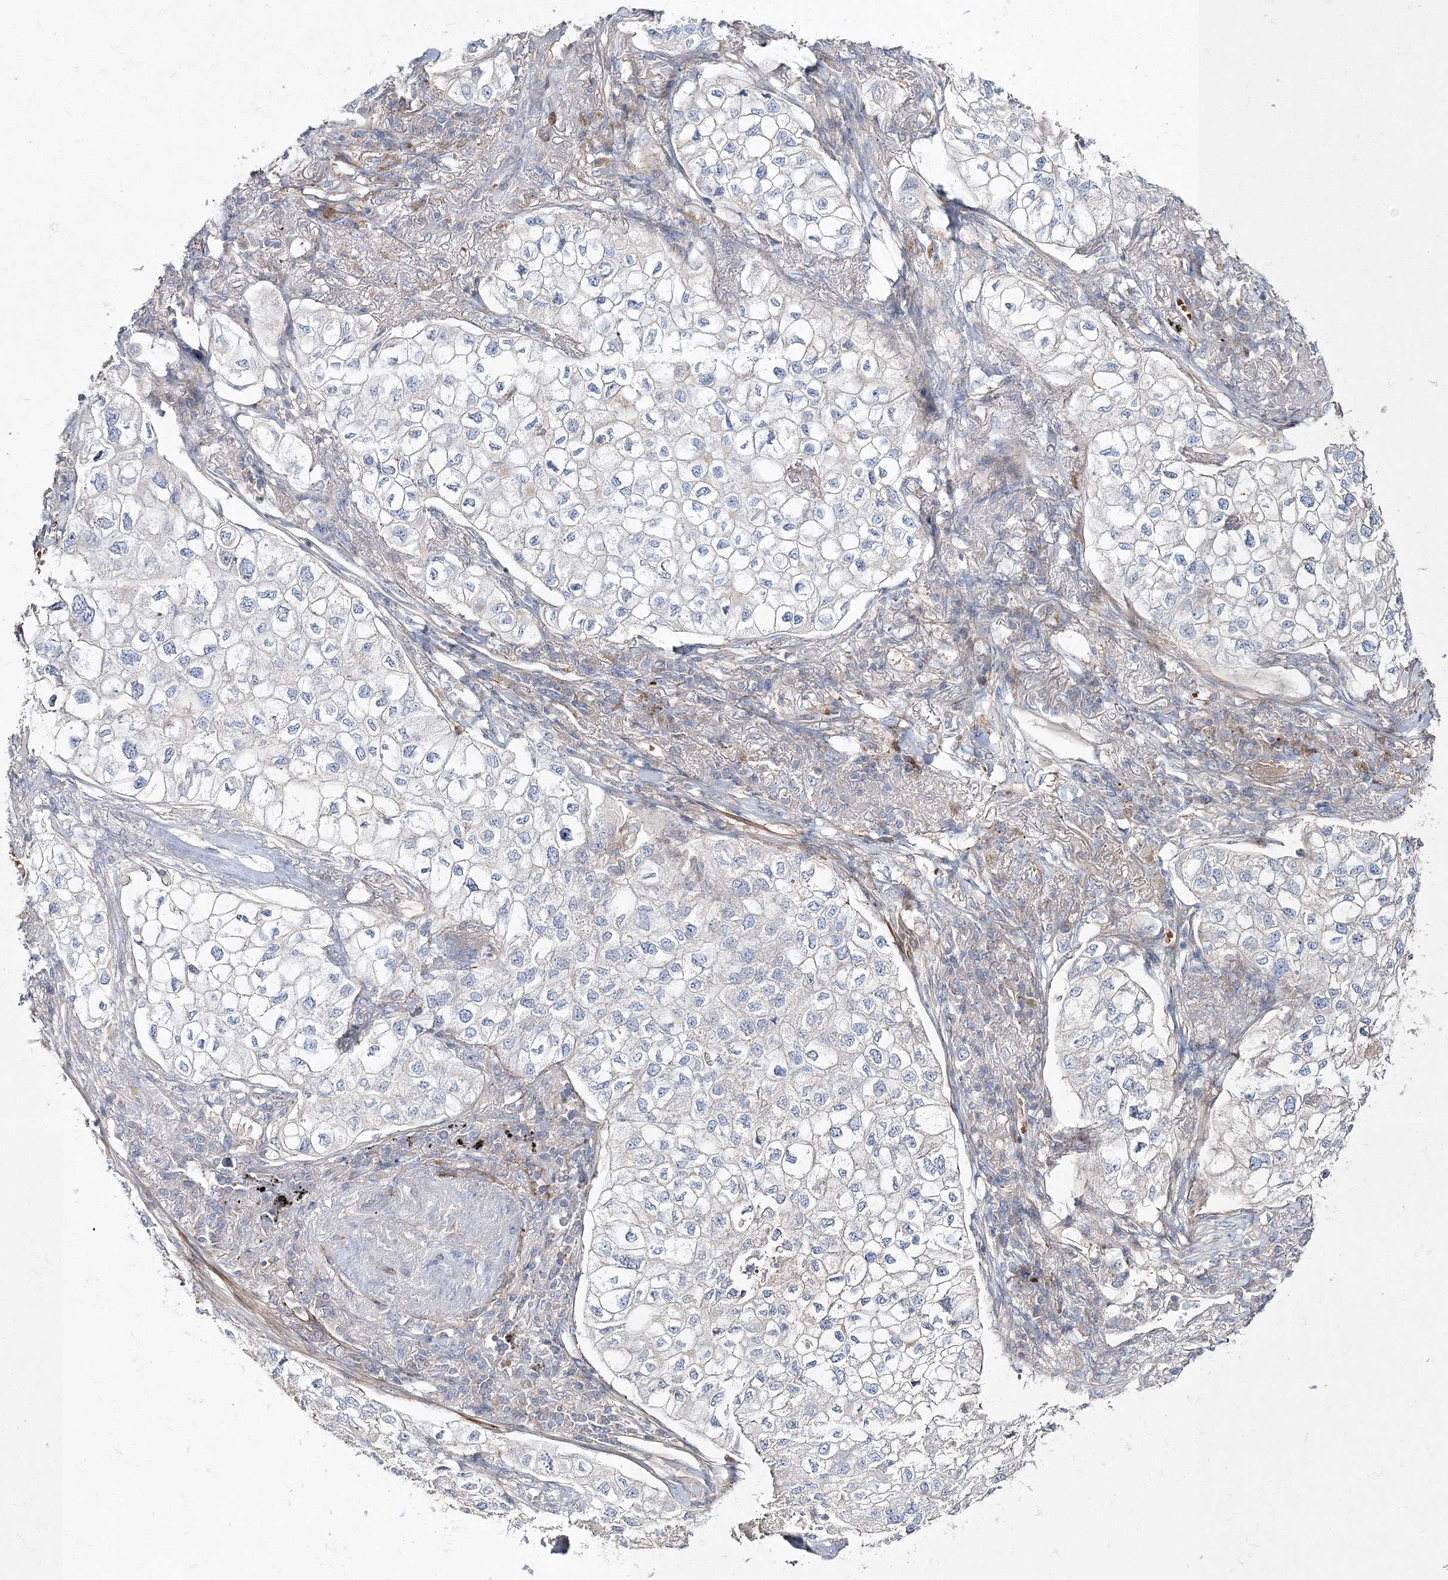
{"staining": {"intensity": "negative", "quantity": "none", "location": "none"}, "tissue": "lung cancer", "cell_type": "Tumor cells", "image_type": "cancer", "snomed": [{"axis": "morphology", "description": "Adenocarcinoma, NOS"}, {"axis": "topography", "description": "Lung"}], "caption": "A high-resolution image shows immunohistochemistry (IHC) staining of lung cancer (adenocarcinoma), which demonstrates no significant staining in tumor cells. The staining is performed using DAB (3,3'-diaminobenzidine) brown chromogen with nuclei counter-stained in using hematoxylin.", "gene": "ZSWIM6", "patient": {"sex": "male", "age": 63}}